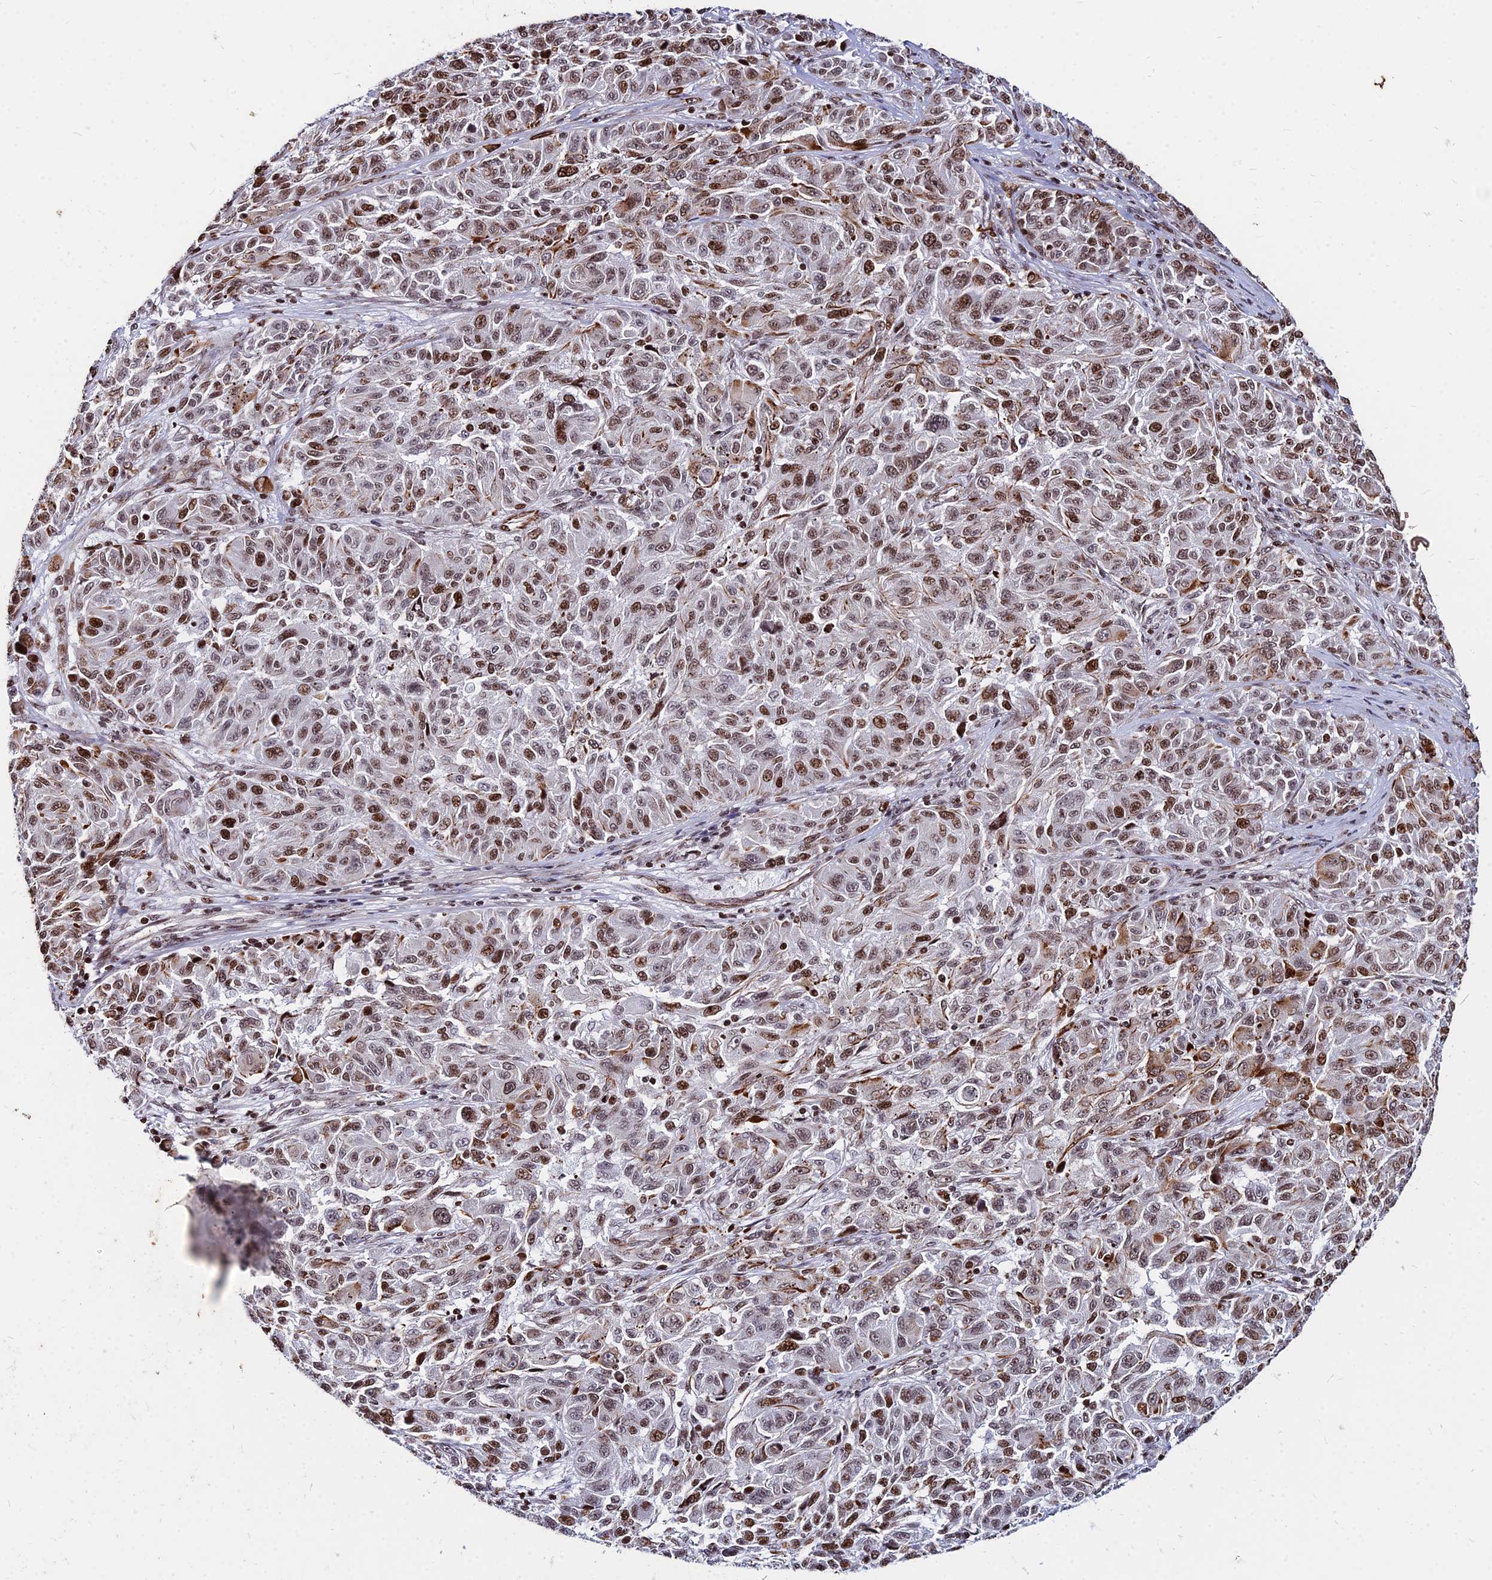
{"staining": {"intensity": "moderate", "quantity": ">75%", "location": "nuclear"}, "tissue": "melanoma", "cell_type": "Tumor cells", "image_type": "cancer", "snomed": [{"axis": "morphology", "description": "Malignant melanoma, NOS"}, {"axis": "topography", "description": "Skin"}], "caption": "Immunohistochemistry photomicrograph of human melanoma stained for a protein (brown), which displays medium levels of moderate nuclear staining in about >75% of tumor cells.", "gene": "NYAP2", "patient": {"sex": "male", "age": 53}}